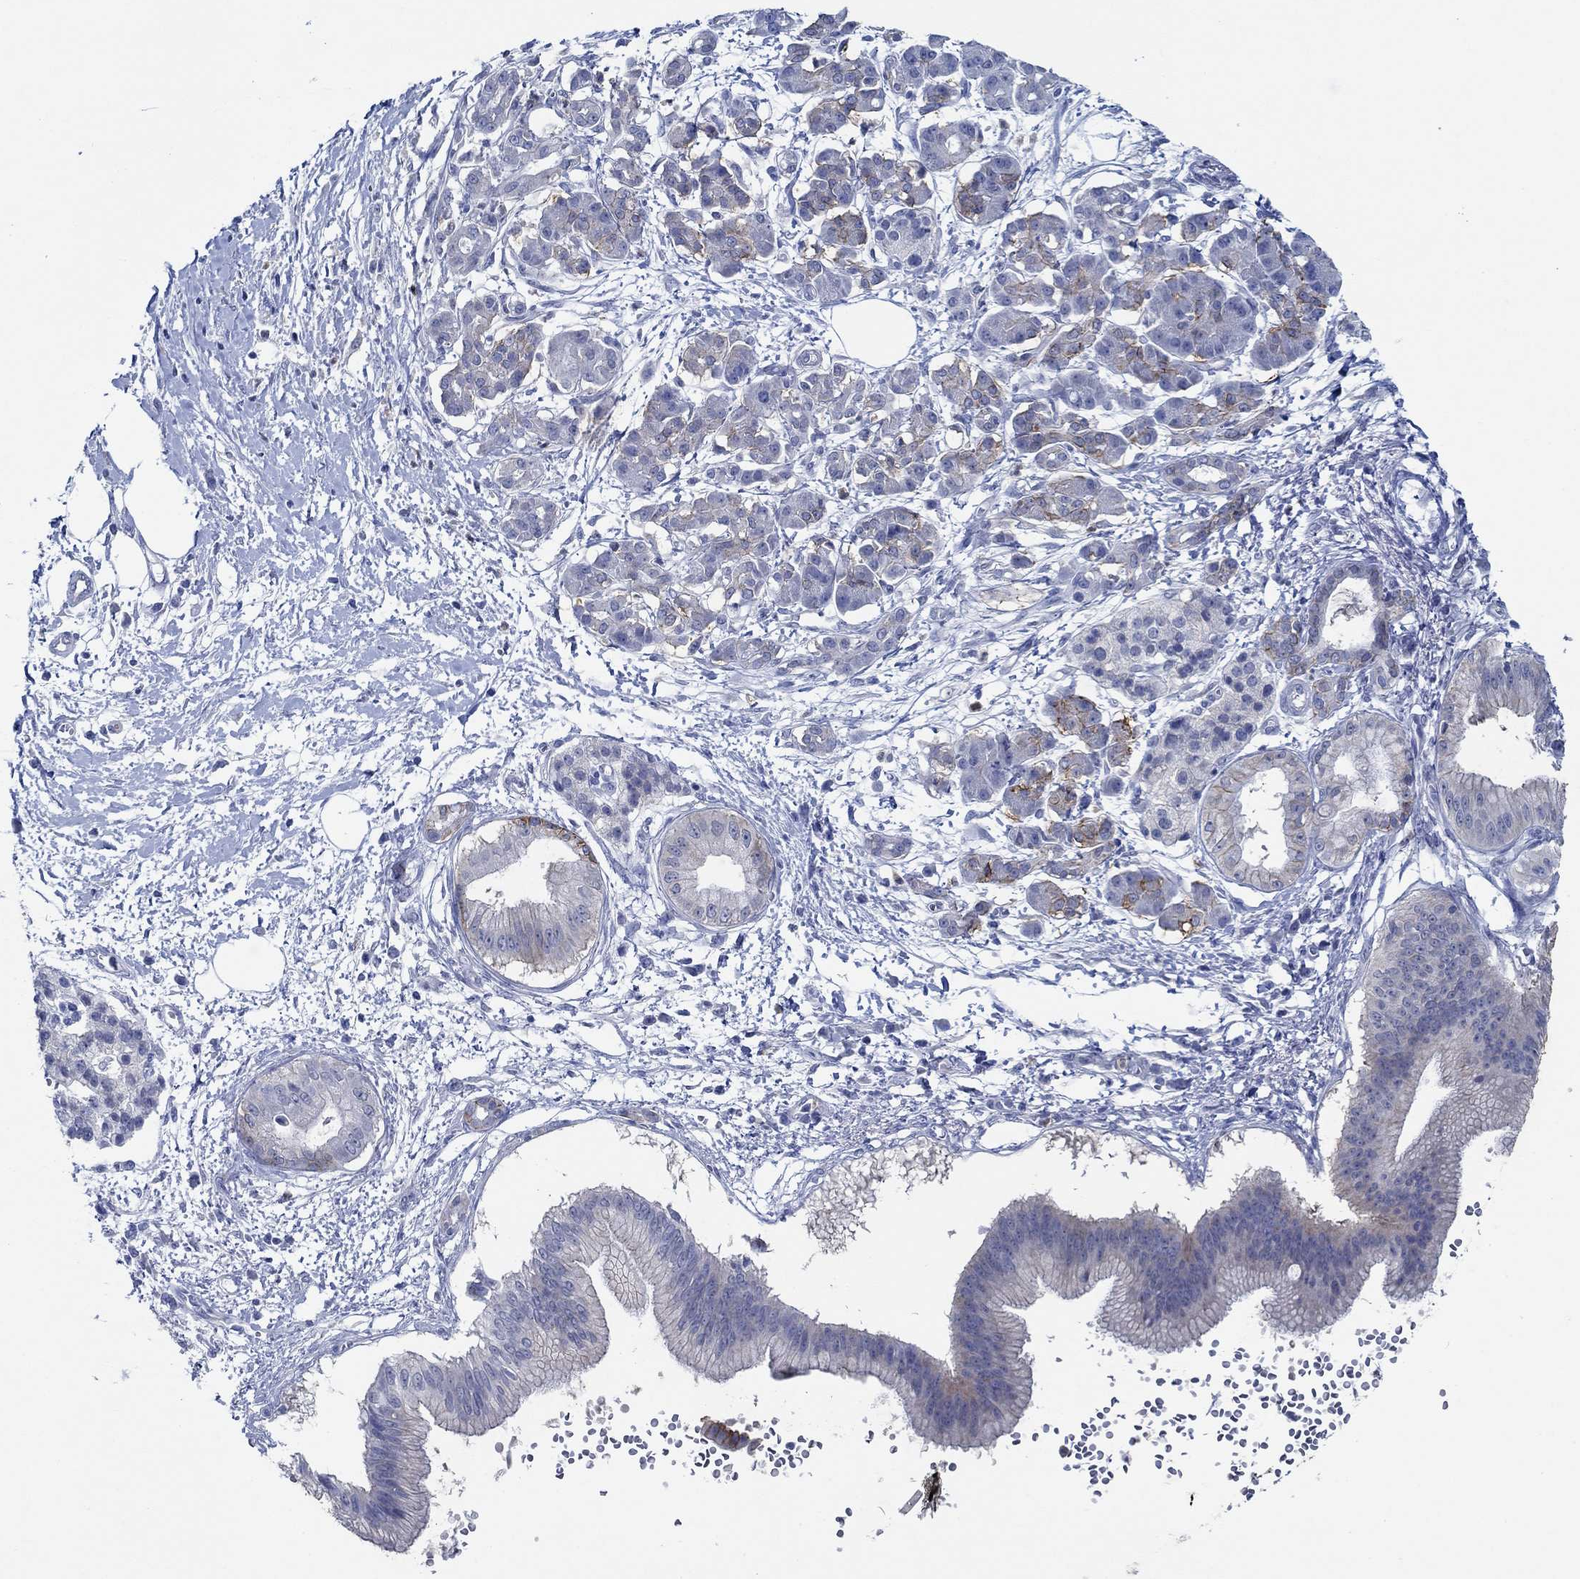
{"staining": {"intensity": "strong", "quantity": "<25%", "location": "cytoplasmic/membranous"}, "tissue": "pancreatic cancer", "cell_type": "Tumor cells", "image_type": "cancer", "snomed": [{"axis": "morphology", "description": "Adenocarcinoma, NOS"}, {"axis": "topography", "description": "Pancreas"}], "caption": "Immunohistochemical staining of human pancreatic cancer (adenocarcinoma) reveals medium levels of strong cytoplasmic/membranous expression in about <25% of tumor cells.", "gene": "ZNF671", "patient": {"sex": "male", "age": 72}}